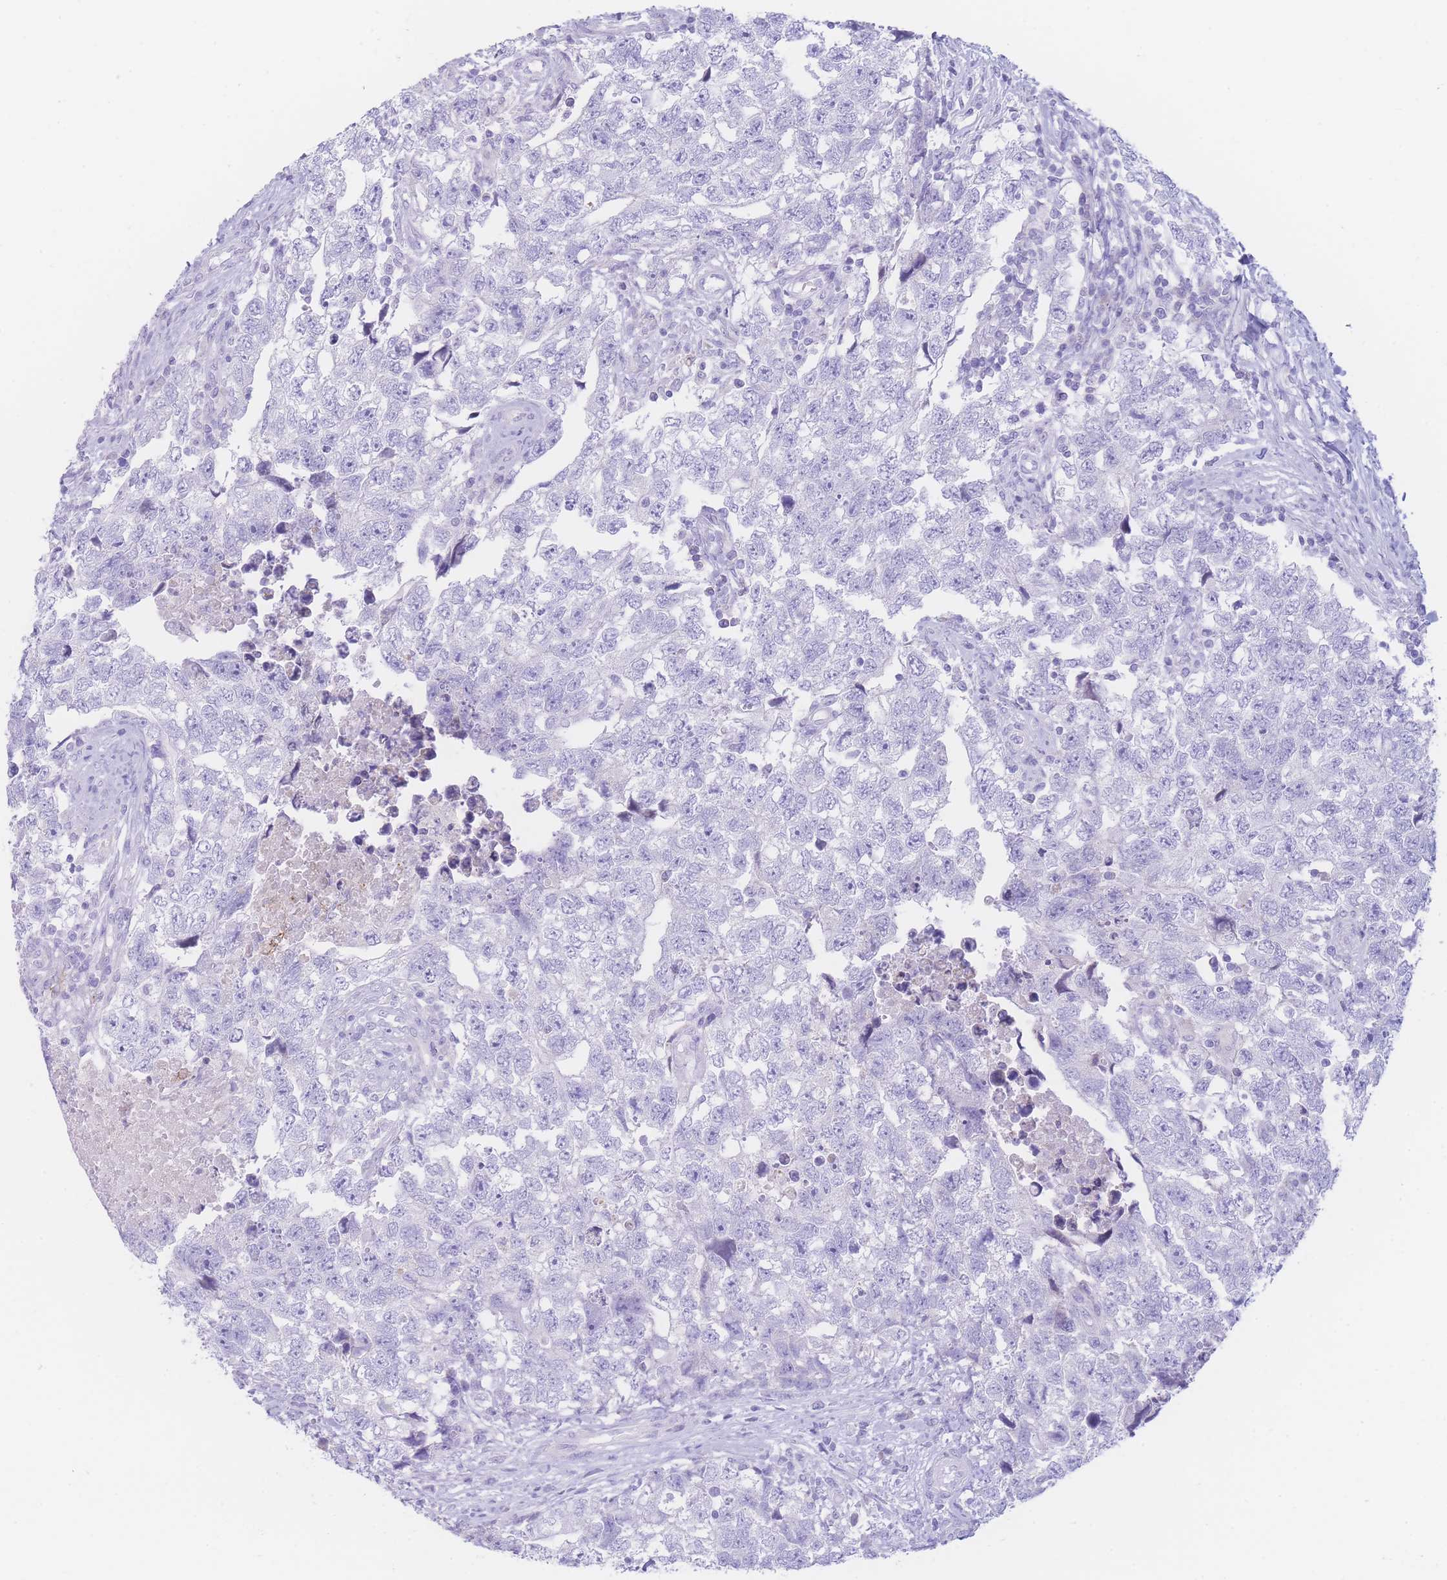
{"staining": {"intensity": "negative", "quantity": "none", "location": "none"}, "tissue": "testis cancer", "cell_type": "Tumor cells", "image_type": "cancer", "snomed": [{"axis": "morphology", "description": "Carcinoma, Embryonal, NOS"}, {"axis": "topography", "description": "Testis"}], "caption": "There is no significant expression in tumor cells of testis cancer. (DAB (3,3'-diaminobenzidine) immunohistochemistry (IHC), high magnification).", "gene": "NBEAL1", "patient": {"sex": "male", "age": 22}}